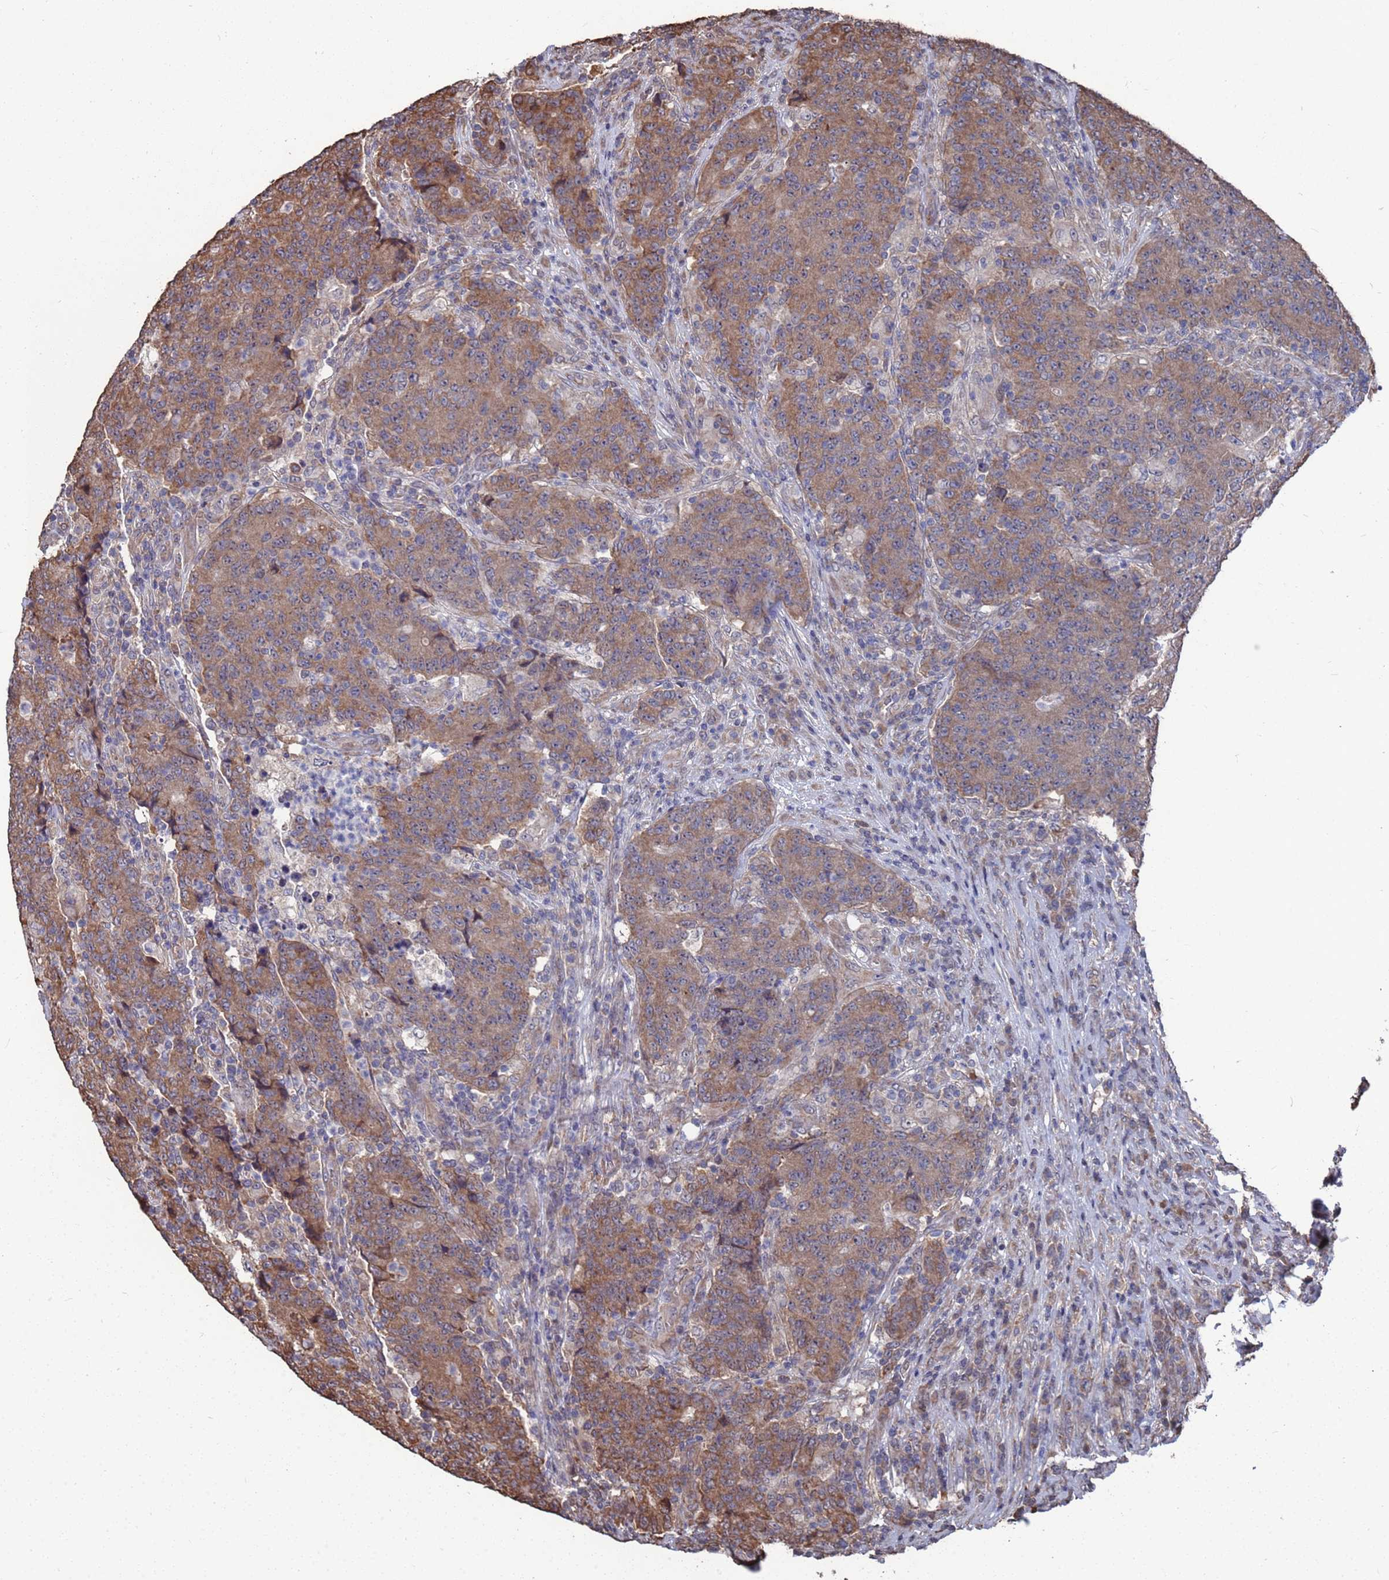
{"staining": {"intensity": "moderate", "quantity": ">75%", "location": "cytoplasmic/membranous"}, "tissue": "colorectal cancer", "cell_type": "Tumor cells", "image_type": "cancer", "snomed": [{"axis": "morphology", "description": "Adenocarcinoma, NOS"}, {"axis": "topography", "description": "Colon"}], "caption": "Colorectal cancer tissue displays moderate cytoplasmic/membranous positivity in approximately >75% of tumor cells, visualized by immunohistochemistry.", "gene": "CFAP119", "patient": {"sex": "female", "age": 75}}